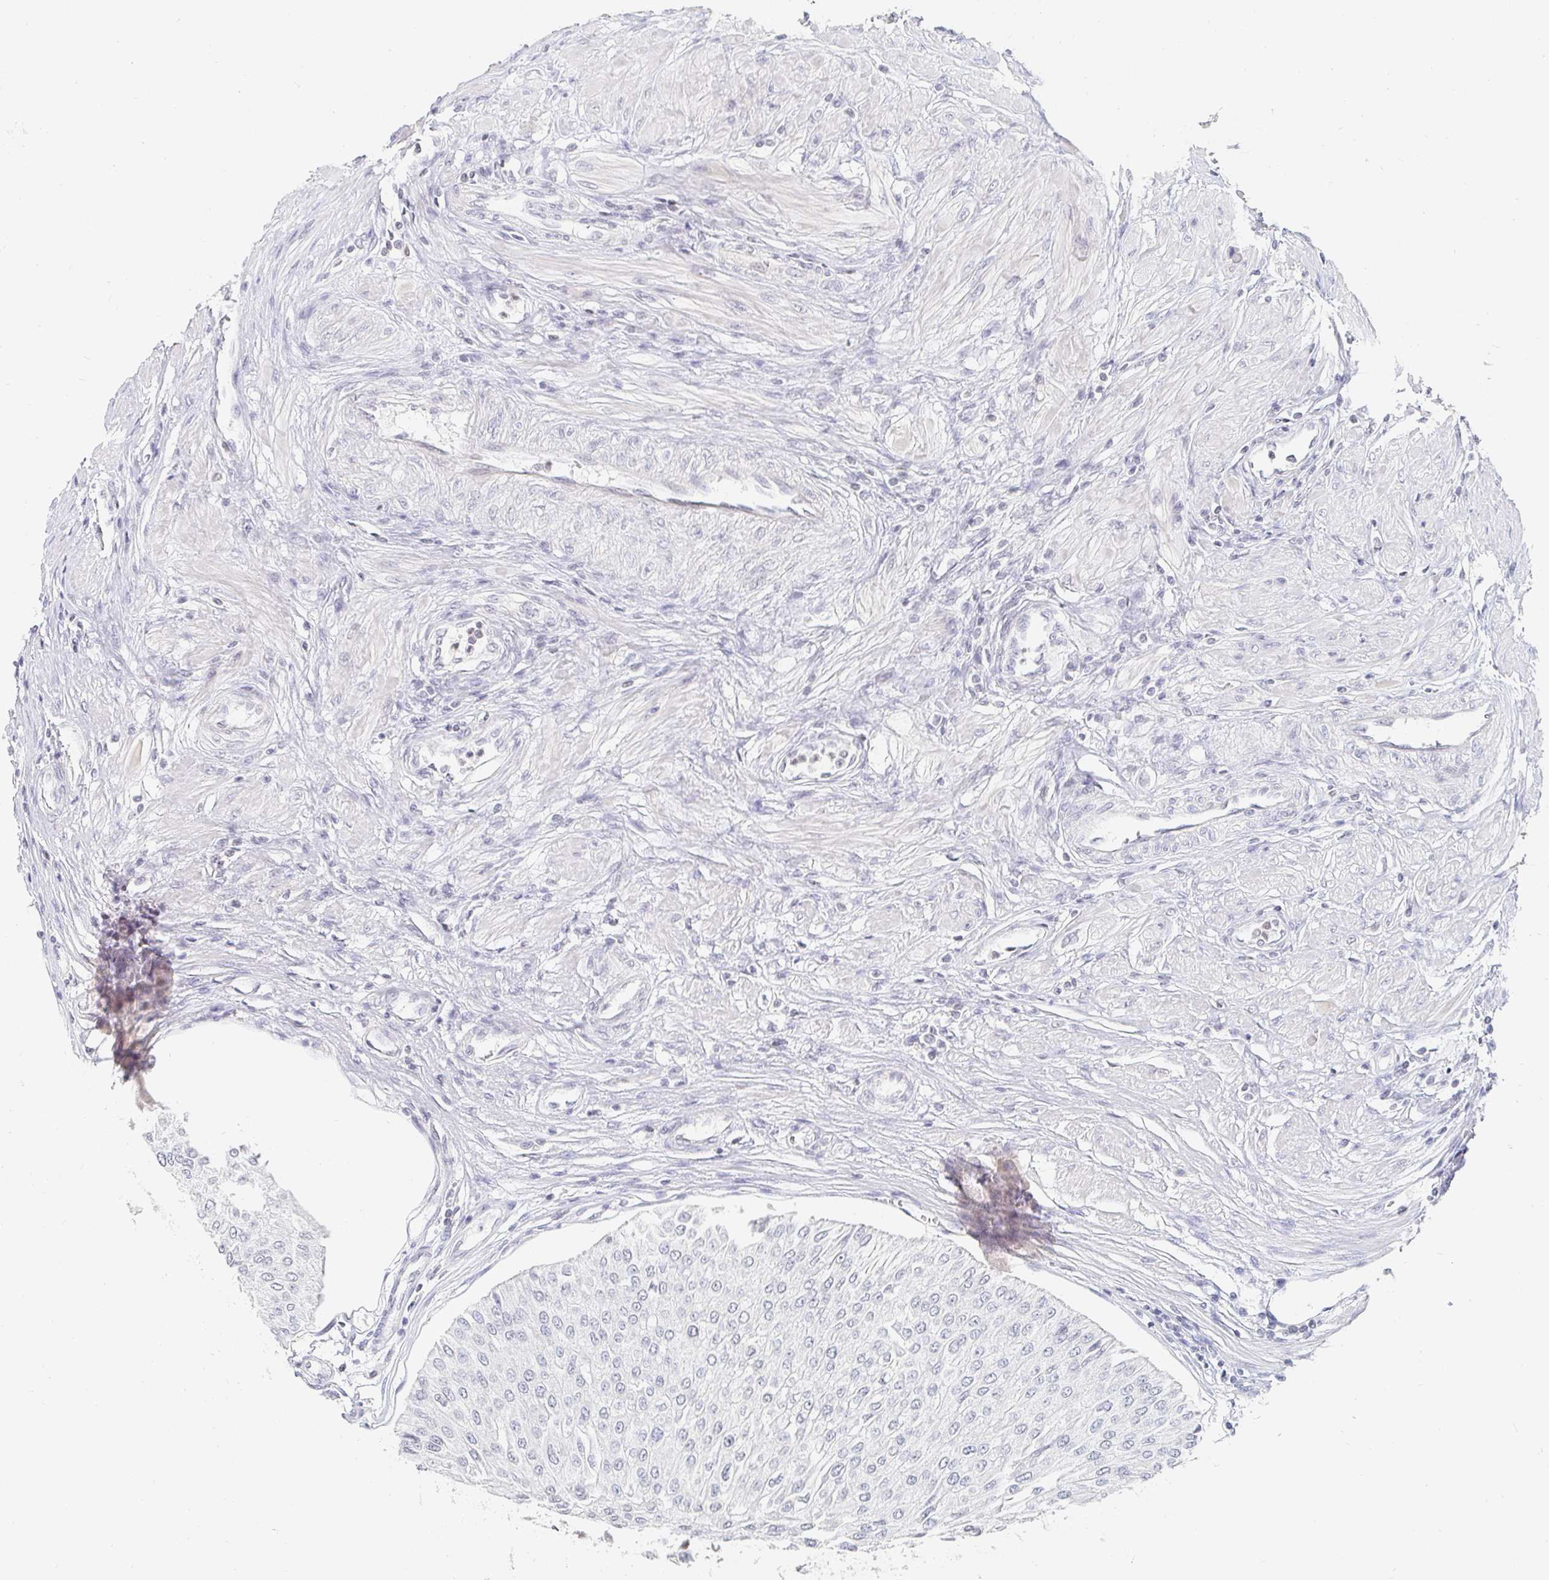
{"staining": {"intensity": "negative", "quantity": "none", "location": "none"}, "tissue": "urothelial cancer", "cell_type": "Tumor cells", "image_type": "cancer", "snomed": [{"axis": "morphology", "description": "Urothelial carcinoma, NOS"}, {"axis": "topography", "description": "Urinary bladder"}], "caption": "Immunohistochemistry of human urothelial cancer exhibits no positivity in tumor cells.", "gene": "NME9", "patient": {"sex": "male", "age": 67}}